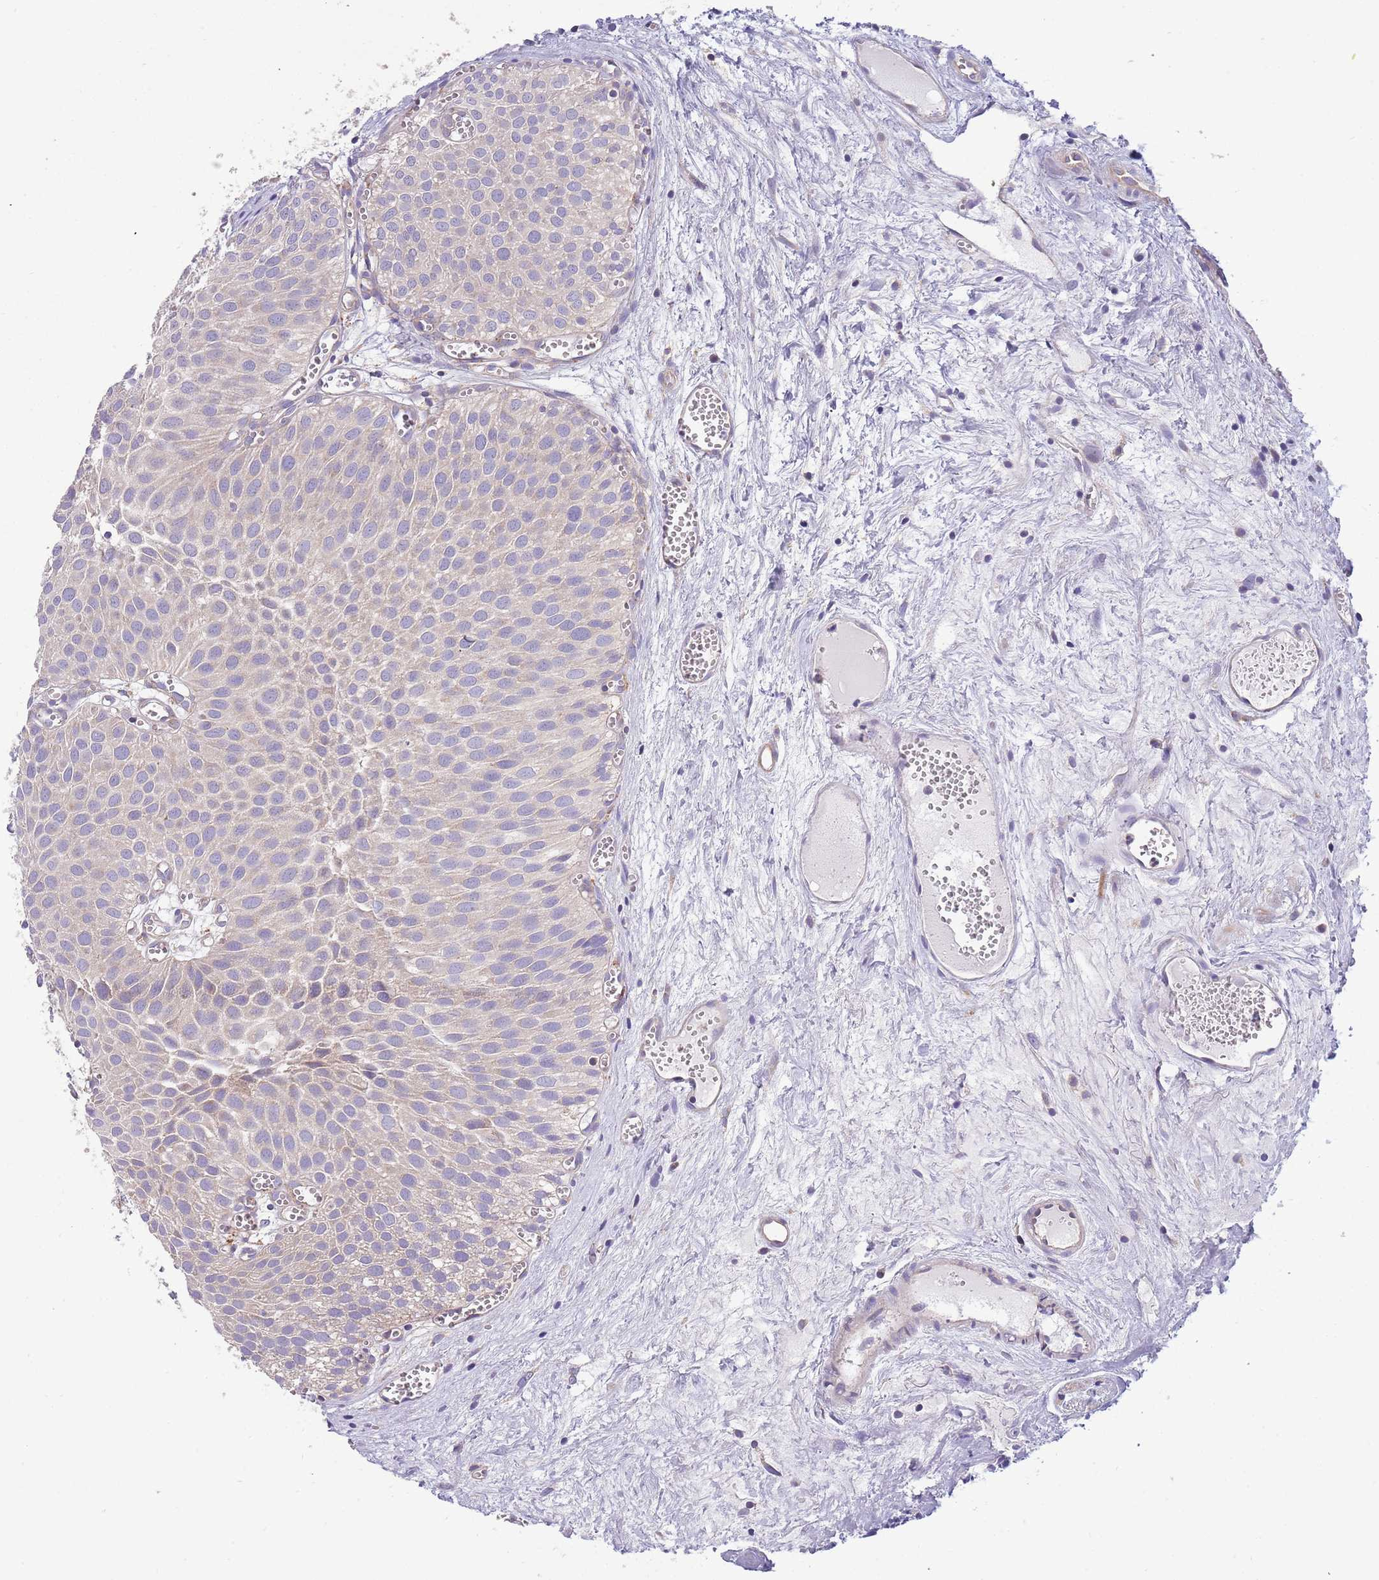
{"staining": {"intensity": "negative", "quantity": "none", "location": "none"}, "tissue": "urothelial cancer", "cell_type": "Tumor cells", "image_type": "cancer", "snomed": [{"axis": "morphology", "description": "Urothelial carcinoma, Low grade"}, {"axis": "topography", "description": "Urinary bladder"}], "caption": "Urothelial cancer was stained to show a protein in brown. There is no significant expression in tumor cells.", "gene": "ARMCX6", "patient": {"sex": "male", "age": 88}}